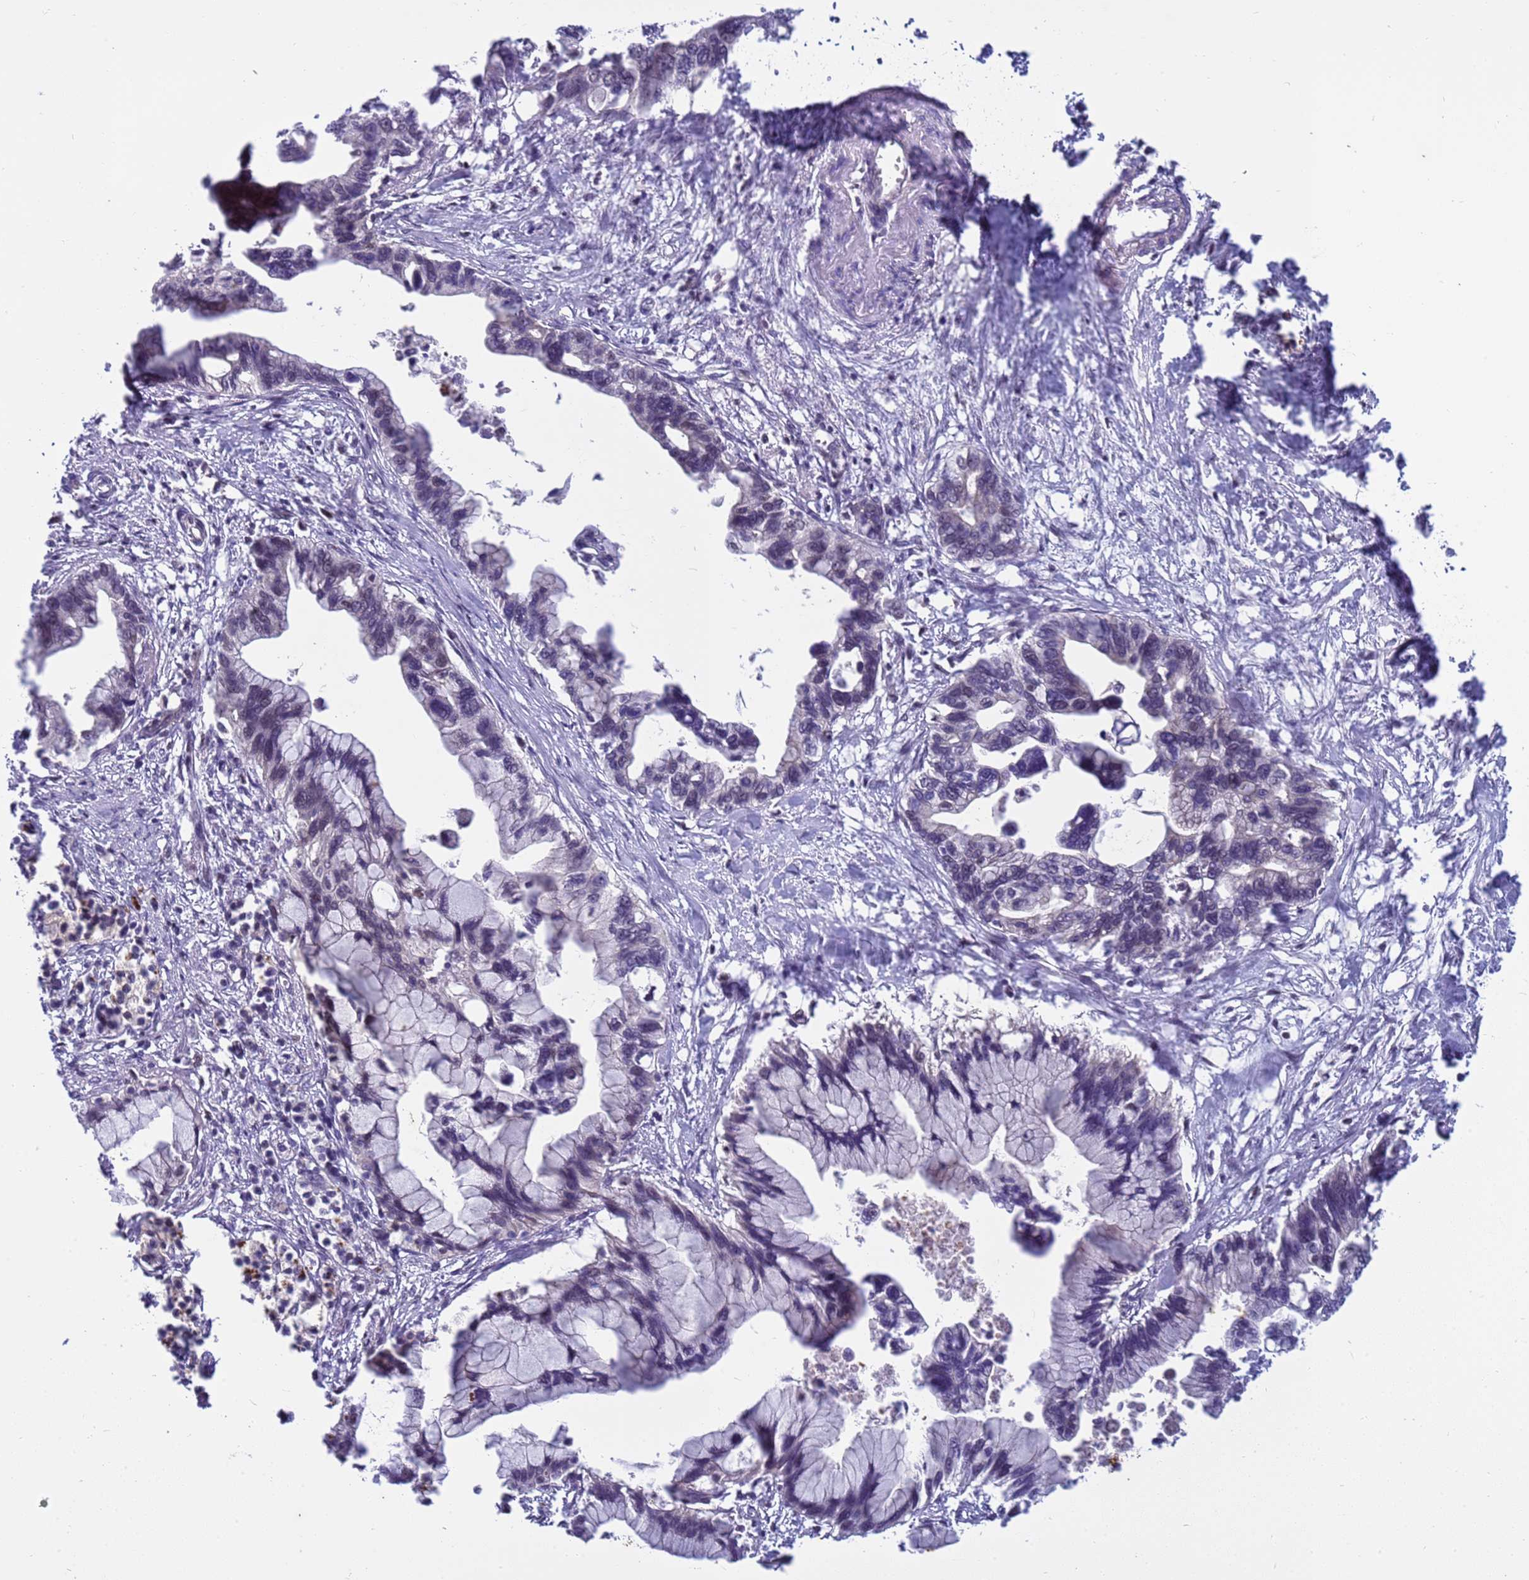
{"staining": {"intensity": "moderate", "quantity": "25%-75%", "location": "nuclear"}, "tissue": "pancreatic cancer", "cell_type": "Tumor cells", "image_type": "cancer", "snomed": [{"axis": "morphology", "description": "Adenocarcinoma, NOS"}, {"axis": "topography", "description": "Pancreas"}], "caption": "This is an image of immunohistochemistry (IHC) staining of pancreatic cancer (adenocarcinoma), which shows moderate positivity in the nuclear of tumor cells.", "gene": "NSL1", "patient": {"sex": "female", "age": 83}}